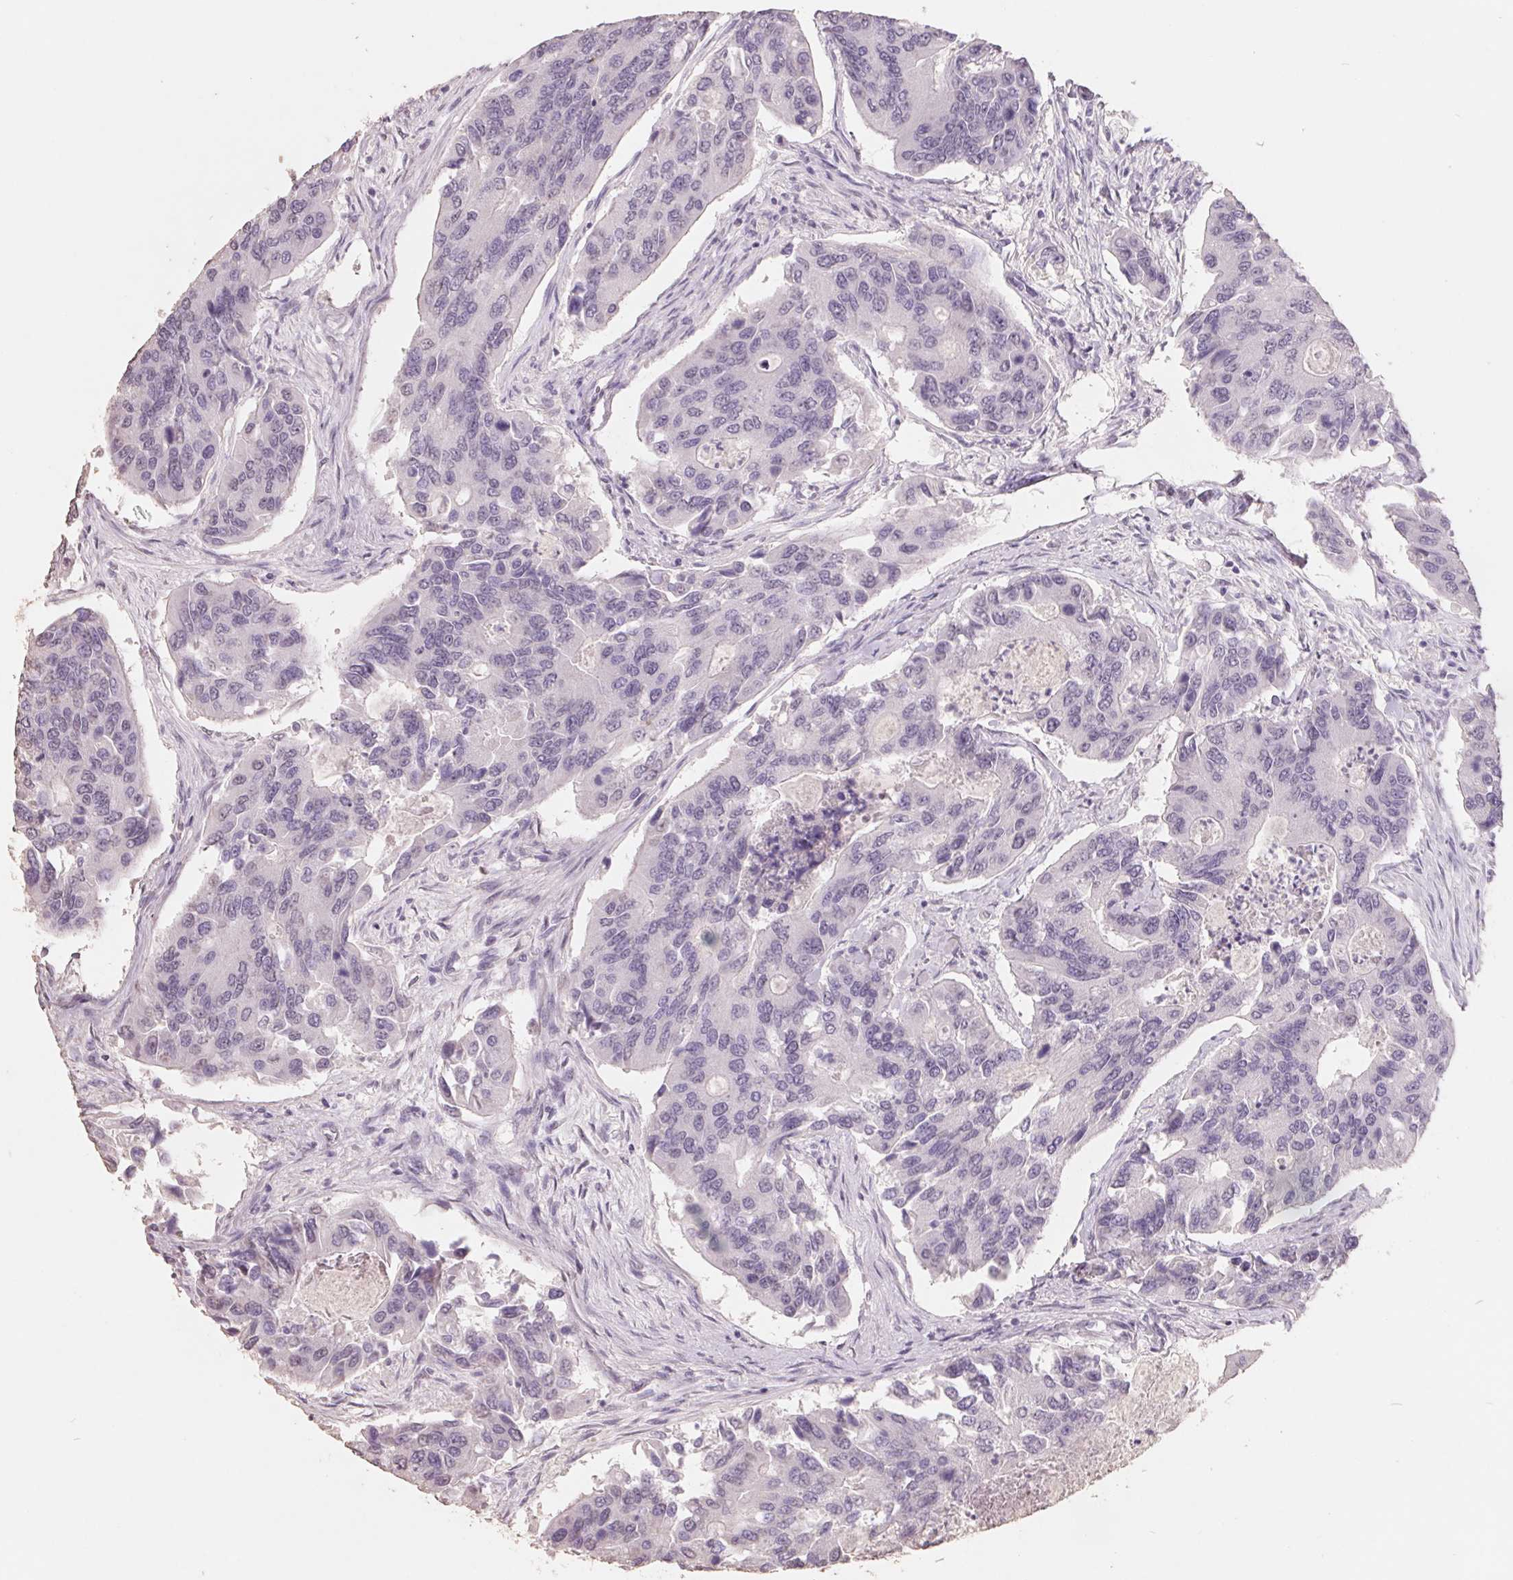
{"staining": {"intensity": "negative", "quantity": "none", "location": "none"}, "tissue": "colorectal cancer", "cell_type": "Tumor cells", "image_type": "cancer", "snomed": [{"axis": "morphology", "description": "Adenocarcinoma, NOS"}, {"axis": "topography", "description": "Colon"}], "caption": "IHC image of human colorectal adenocarcinoma stained for a protein (brown), which demonstrates no expression in tumor cells.", "gene": "FTCD", "patient": {"sex": "female", "age": 67}}